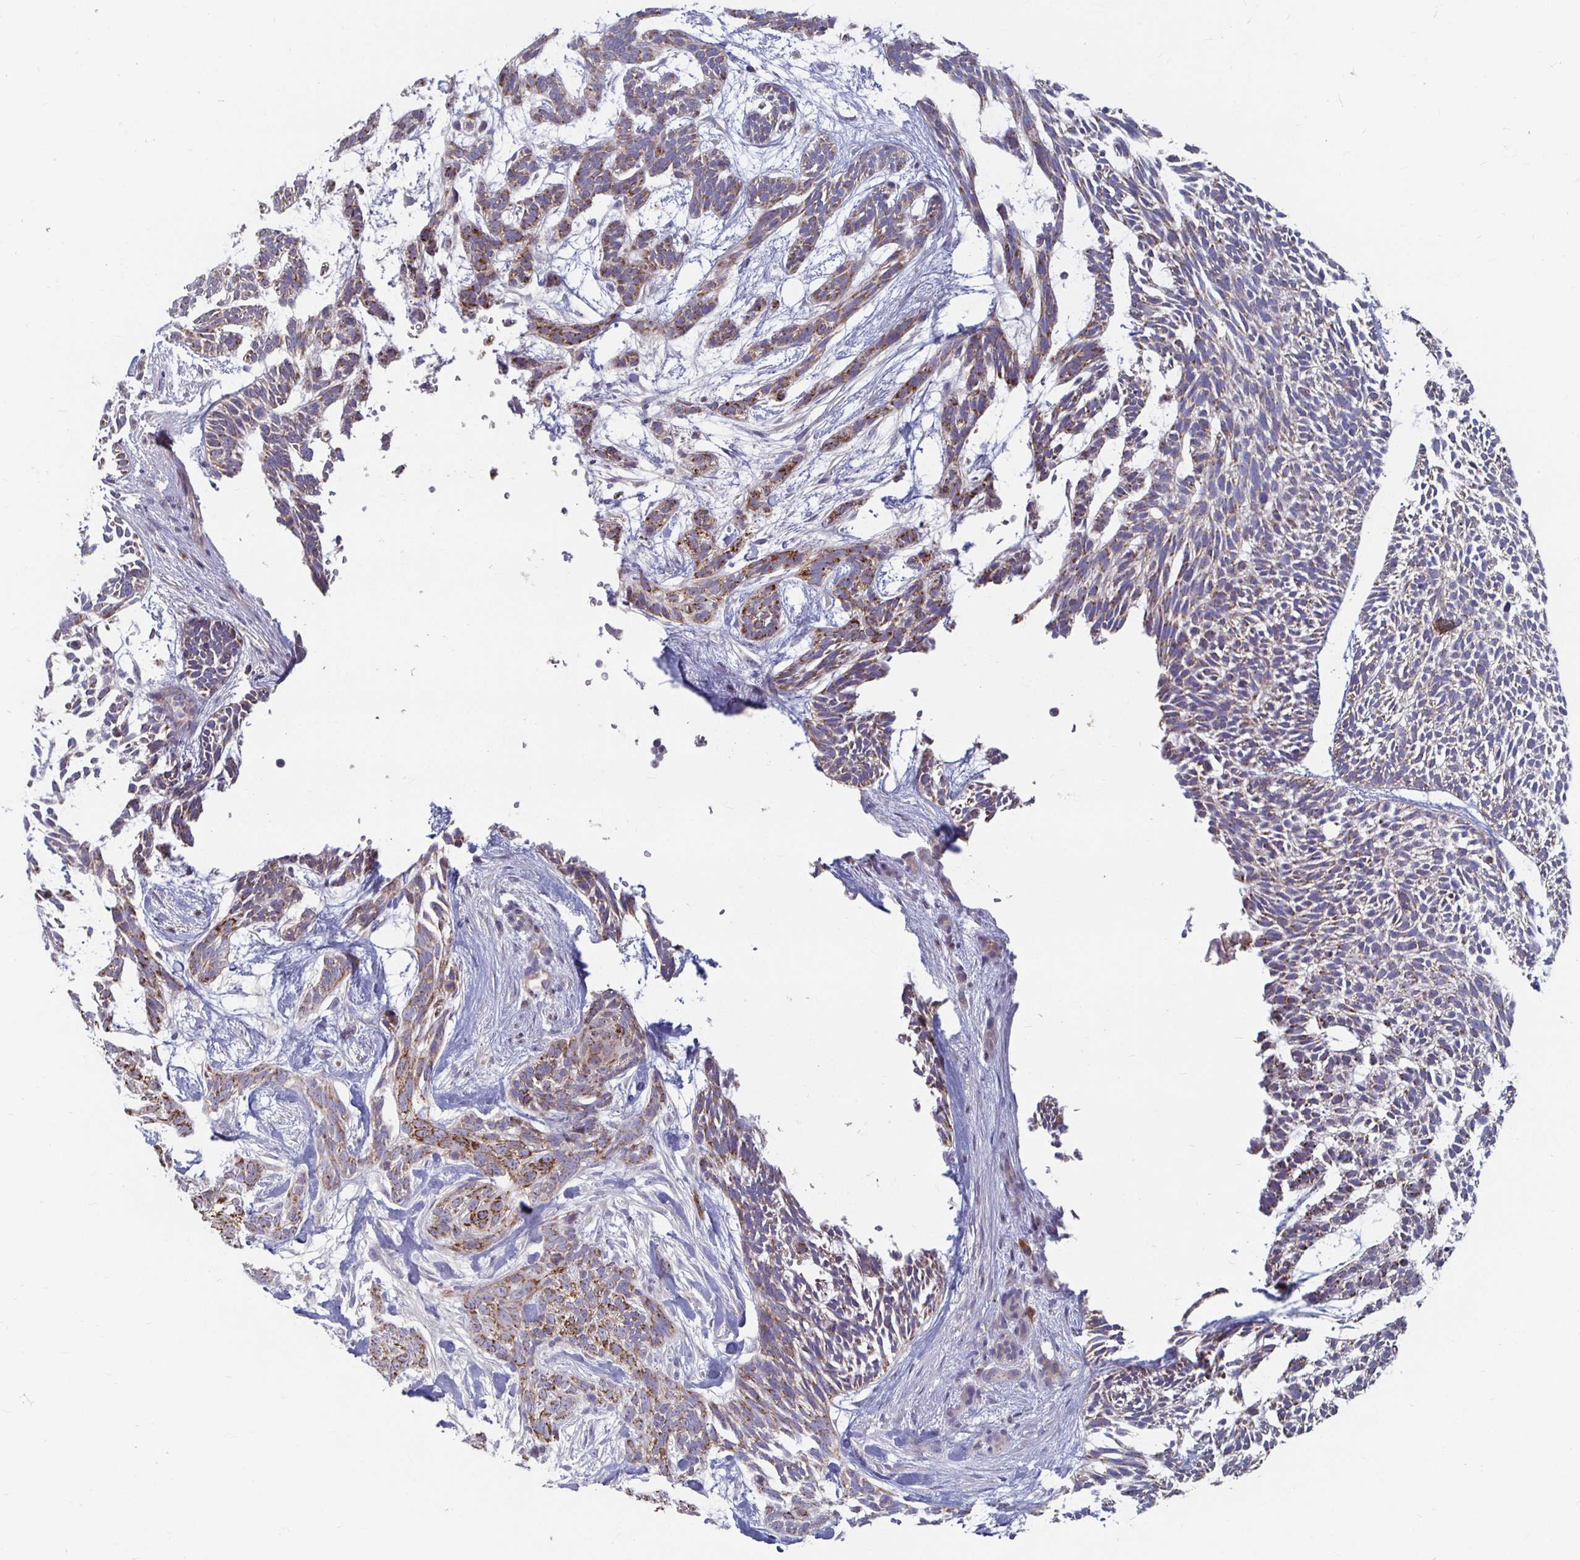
{"staining": {"intensity": "moderate", "quantity": ">75%", "location": "cytoplasmic/membranous"}, "tissue": "skin cancer", "cell_type": "Tumor cells", "image_type": "cancer", "snomed": [{"axis": "morphology", "description": "Basal cell carcinoma"}, {"axis": "topography", "description": "Skin"}, {"axis": "topography", "description": "Skin, foot"}], "caption": "The immunohistochemical stain shows moderate cytoplasmic/membranous expression in tumor cells of skin basal cell carcinoma tissue.", "gene": "RNF144B", "patient": {"sex": "female", "age": 77}}